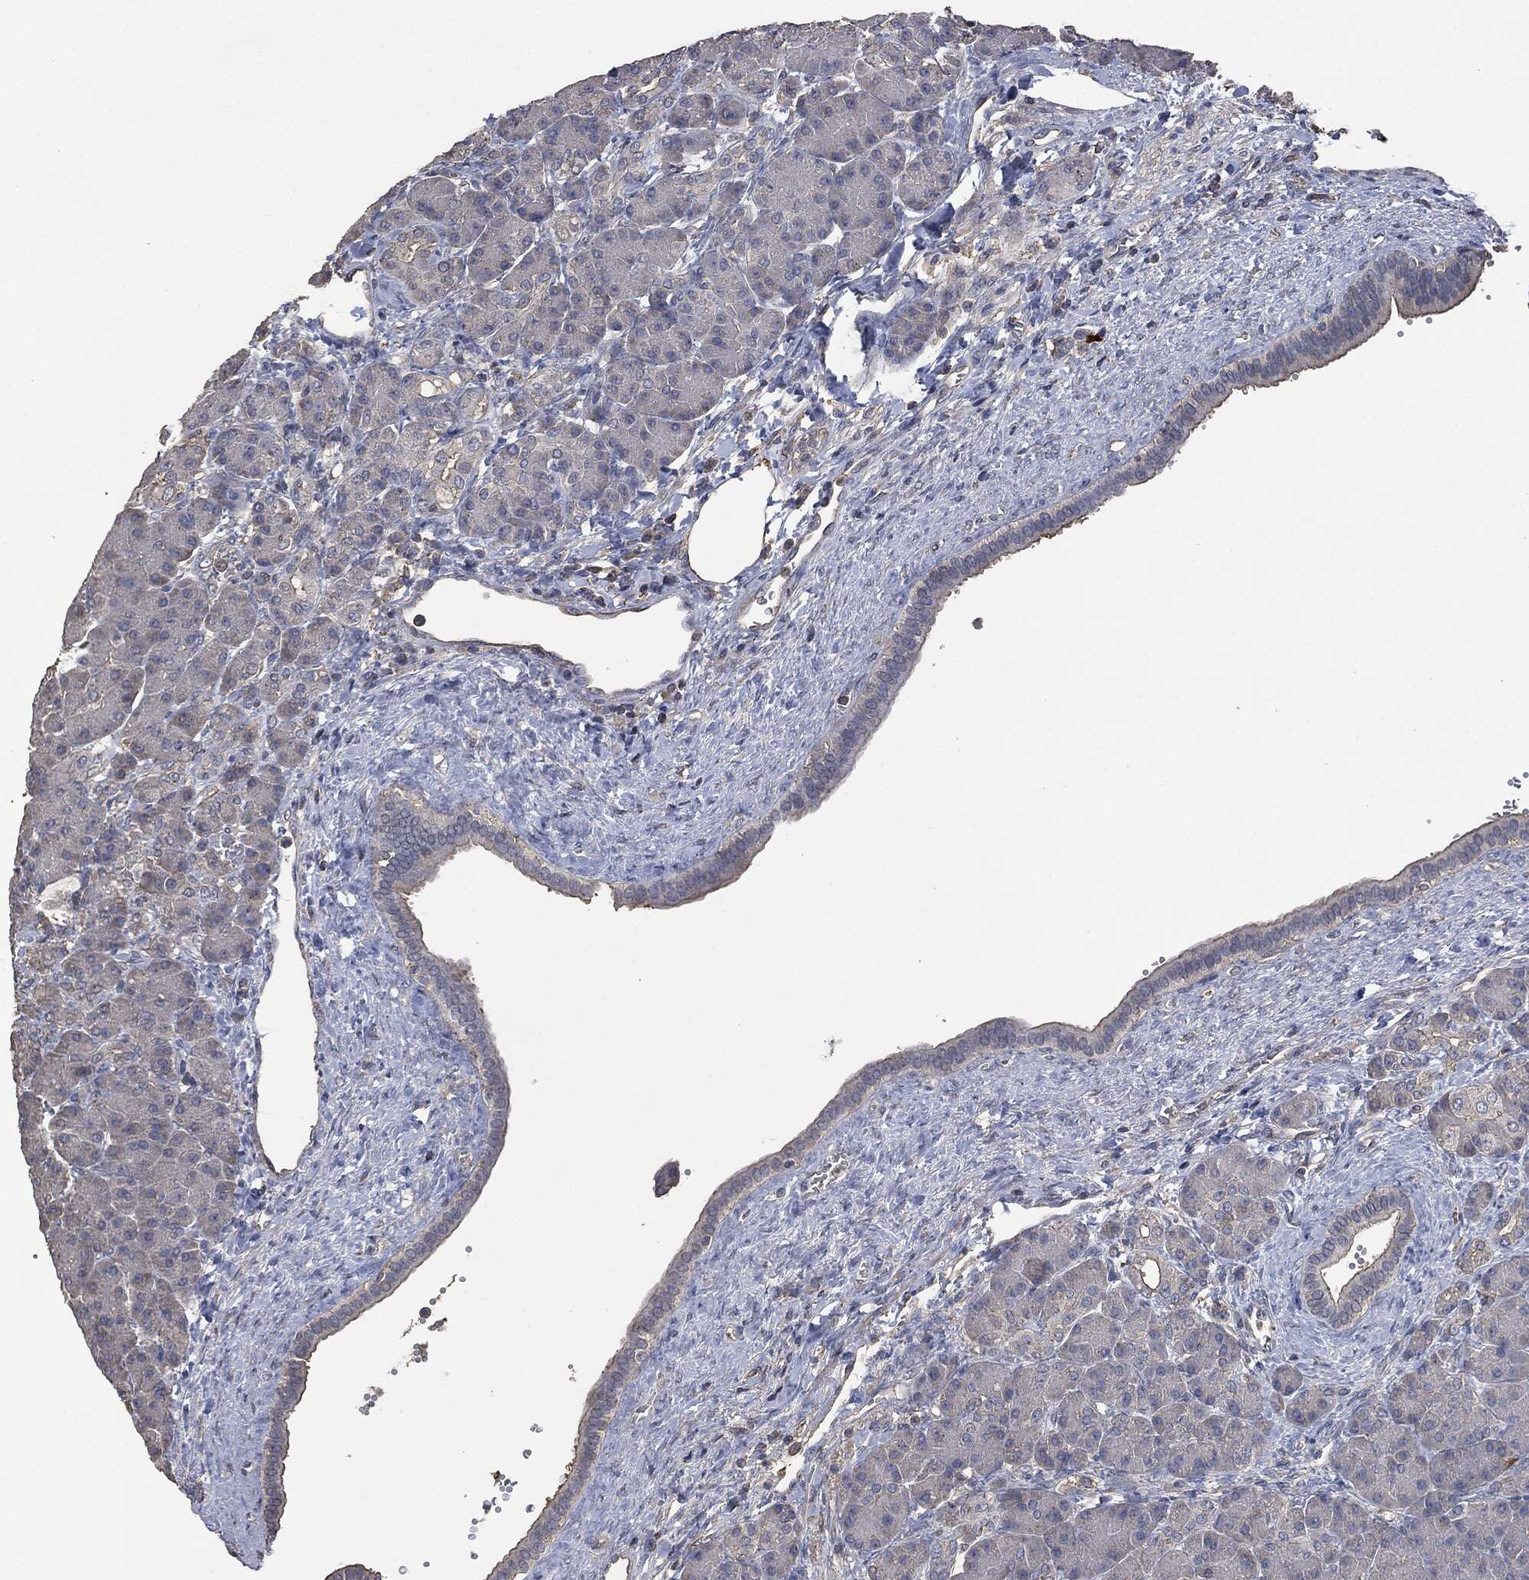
{"staining": {"intensity": "negative", "quantity": "none", "location": "none"}, "tissue": "pancreas", "cell_type": "Exocrine glandular cells", "image_type": "normal", "snomed": [{"axis": "morphology", "description": "Normal tissue, NOS"}, {"axis": "topography", "description": "Pancreas"}], "caption": "There is no significant staining in exocrine glandular cells of pancreas. Nuclei are stained in blue.", "gene": "MSLN", "patient": {"sex": "female", "age": 63}}